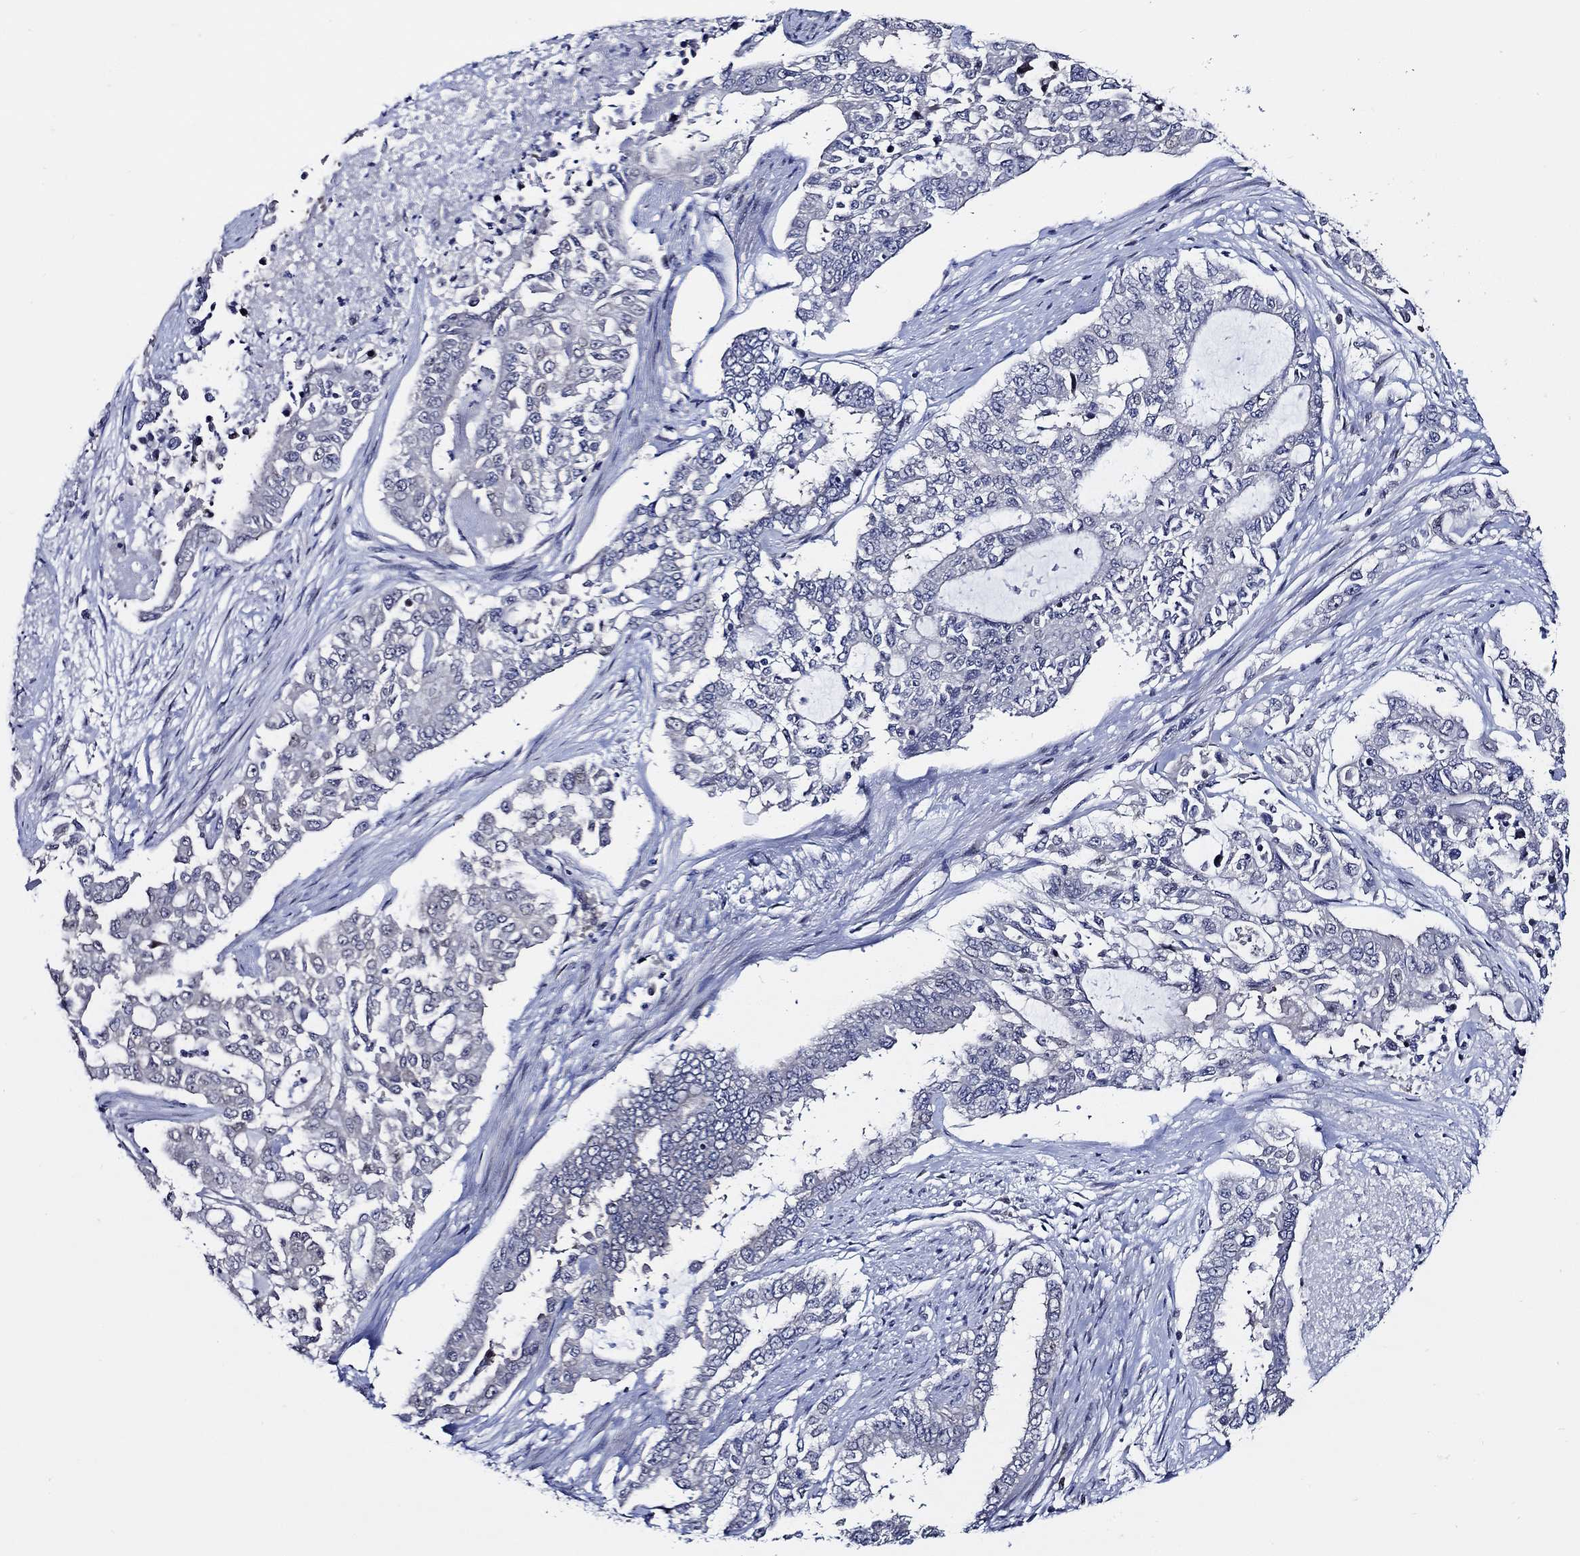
{"staining": {"intensity": "negative", "quantity": "none", "location": "none"}, "tissue": "endometrial cancer", "cell_type": "Tumor cells", "image_type": "cancer", "snomed": [{"axis": "morphology", "description": "Adenocarcinoma, NOS"}, {"axis": "topography", "description": "Uterus"}], "caption": "Image shows no significant protein positivity in tumor cells of endometrial cancer (adenocarcinoma).", "gene": "C8orf48", "patient": {"sex": "female", "age": 59}}